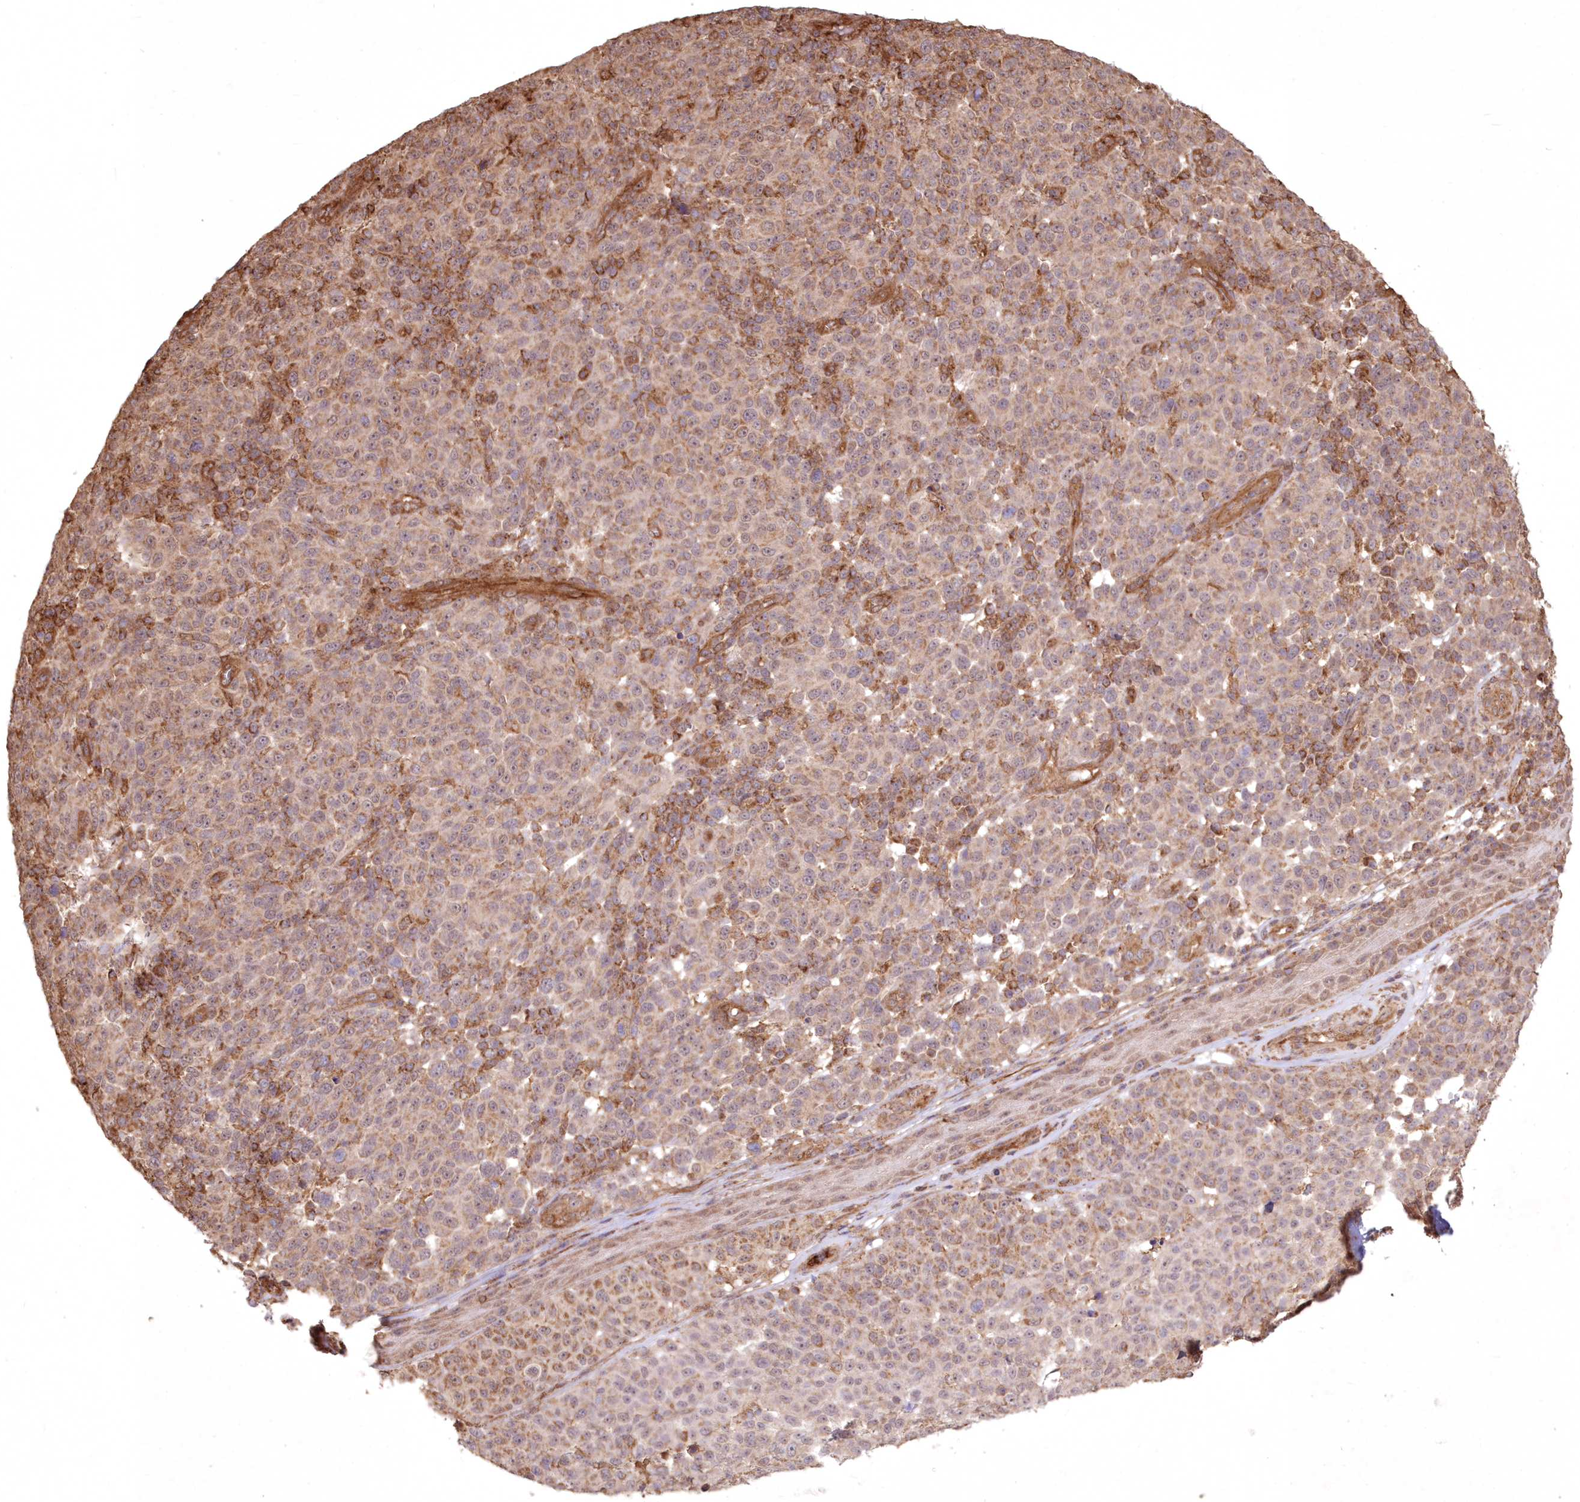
{"staining": {"intensity": "moderate", "quantity": ">75%", "location": "cytoplasmic/membranous"}, "tissue": "melanoma", "cell_type": "Tumor cells", "image_type": "cancer", "snomed": [{"axis": "morphology", "description": "Malignant melanoma, NOS"}, {"axis": "topography", "description": "Skin"}], "caption": "Malignant melanoma was stained to show a protein in brown. There is medium levels of moderate cytoplasmic/membranous staining in approximately >75% of tumor cells. (Stains: DAB (3,3'-diaminobenzidine) in brown, nuclei in blue, Microscopy: brightfield microscopy at high magnification).", "gene": "TMEM139", "patient": {"sex": "male", "age": 49}}